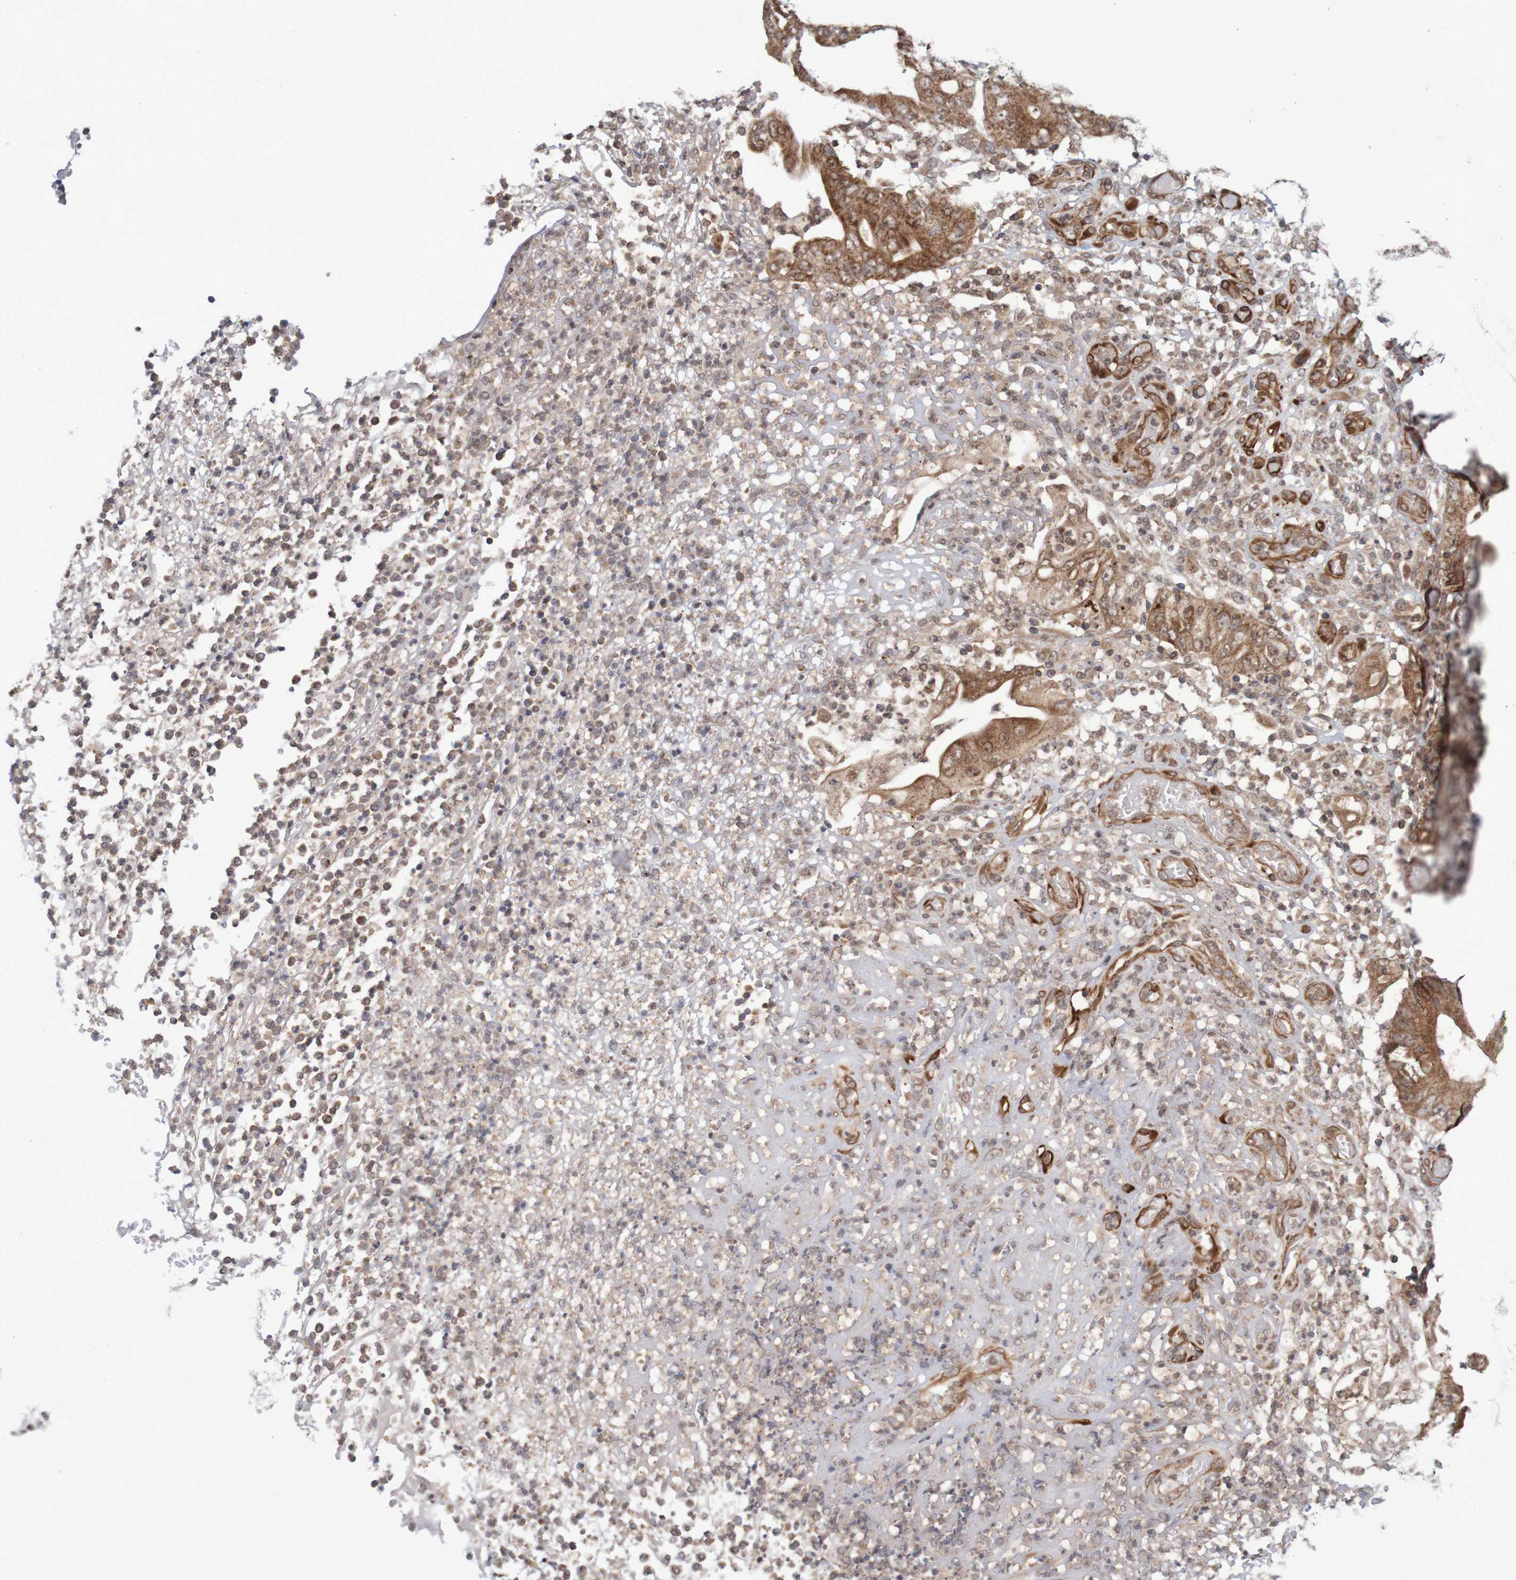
{"staining": {"intensity": "moderate", "quantity": ">75%", "location": "cytoplasmic/membranous"}, "tissue": "stomach cancer", "cell_type": "Tumor cells", "image_type": "cancer", "snomed": [{"axis": "morphology", "description": "Adenocarcinoma, NOS"}, {"axis": "topography", "description": "Stomach"}], "caption": "Immunohistochemical staining of human stomach cancer (adenocarcinoma) demonstrates medium levels of moderate cytoplasmic/membranous expression in approximately >75% of tumor cells.", "gene": "MRPL52", "patient": {"sex": "female", "age": 73}}